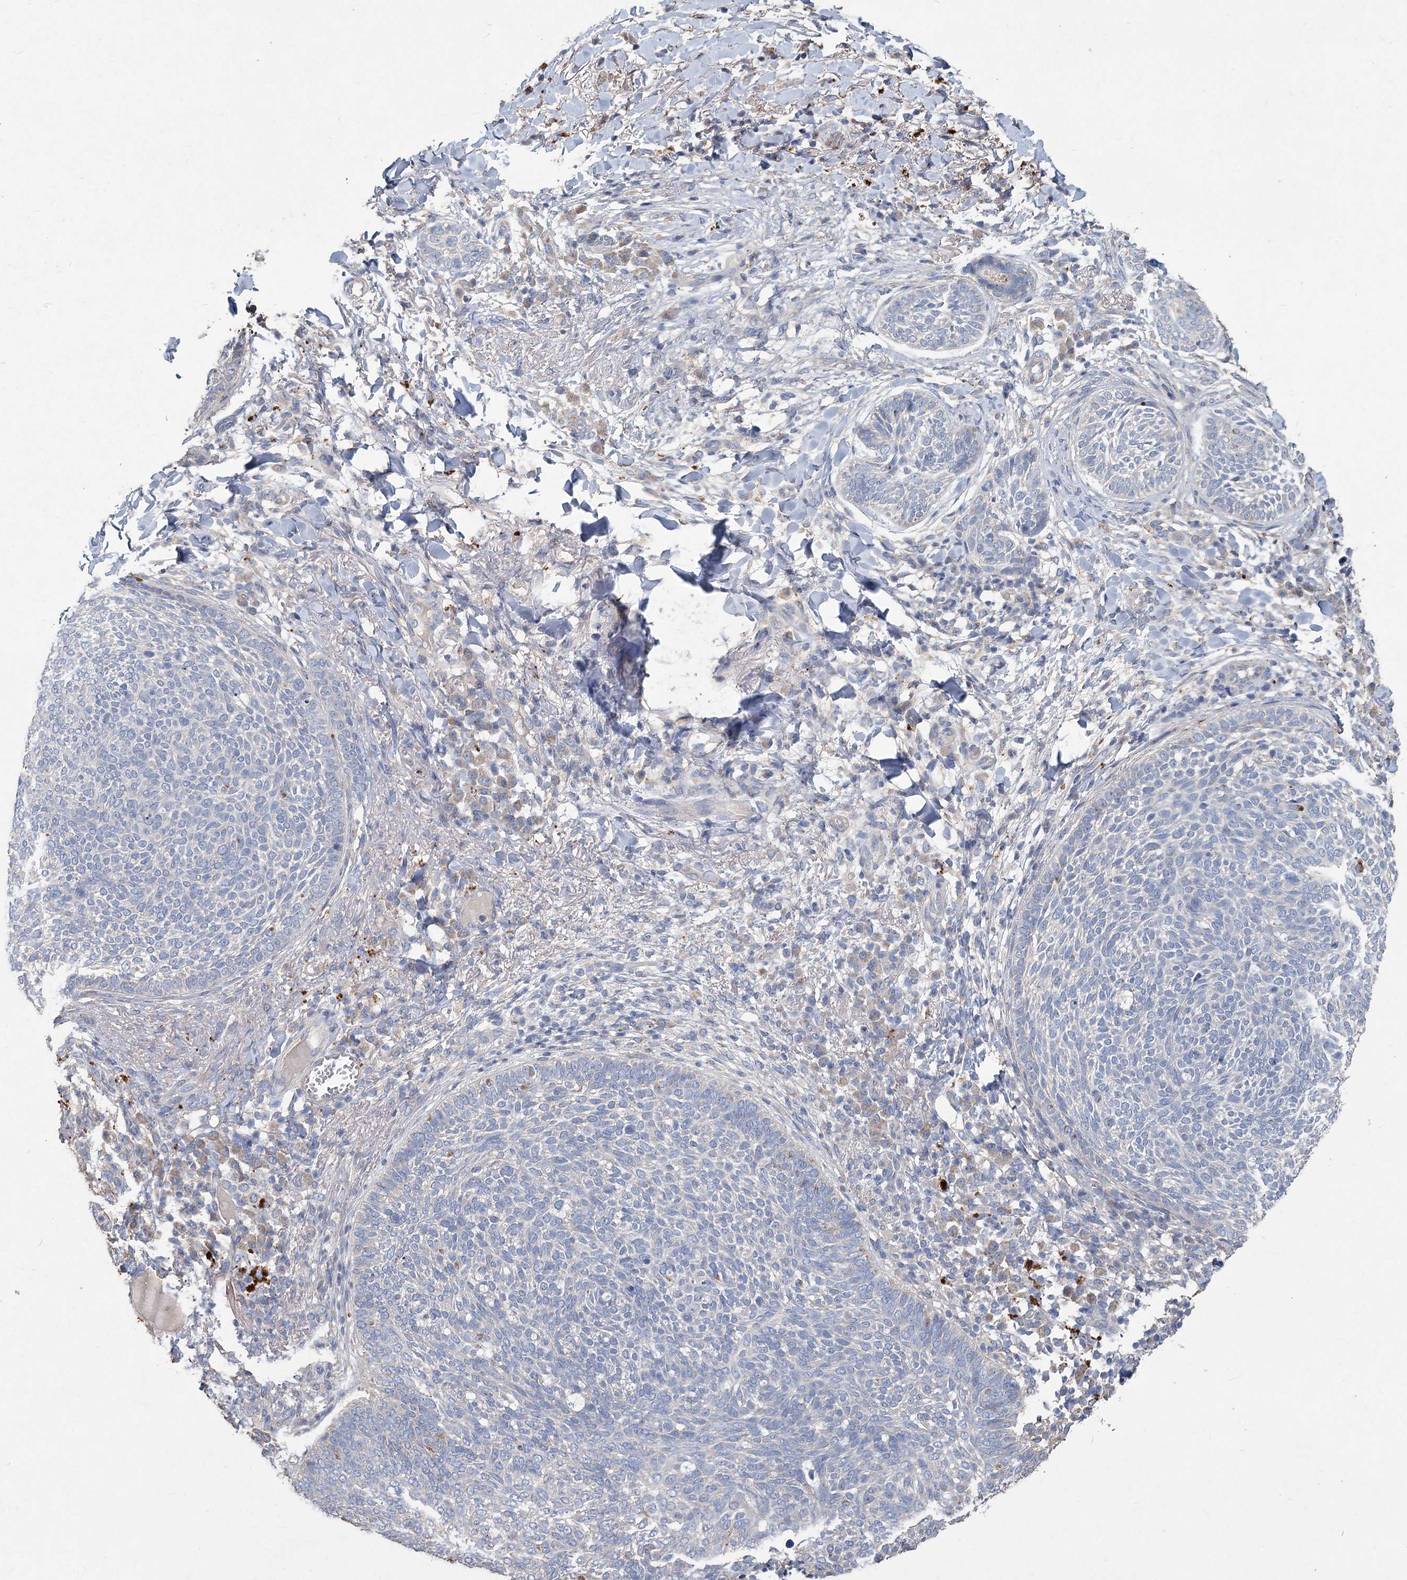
{"staining": {"intensity": "negative", "quantity": "none", "location": "none"}, "tissue": "skin cancer", "cell_type": "Tumor cells", "image_type": "cancer", "snomed": [{"axis": "morphology", "description": "Basal cell carcinoma"}, {"axis": "topography", "description": "Skin"}], "caption": "A high-resolution micrograph shows immunohistochemistry staining of skin cancer (basal cell carcinoma), which shows no significant expression in tumor cells. The staining is performed using DAB (3,3'-diaminobenzidine) brown chromogen with nuclei counter-stained in using hematoxylin.", "gene": "HES2", "patient": {"sex": "male", "age": 85}}